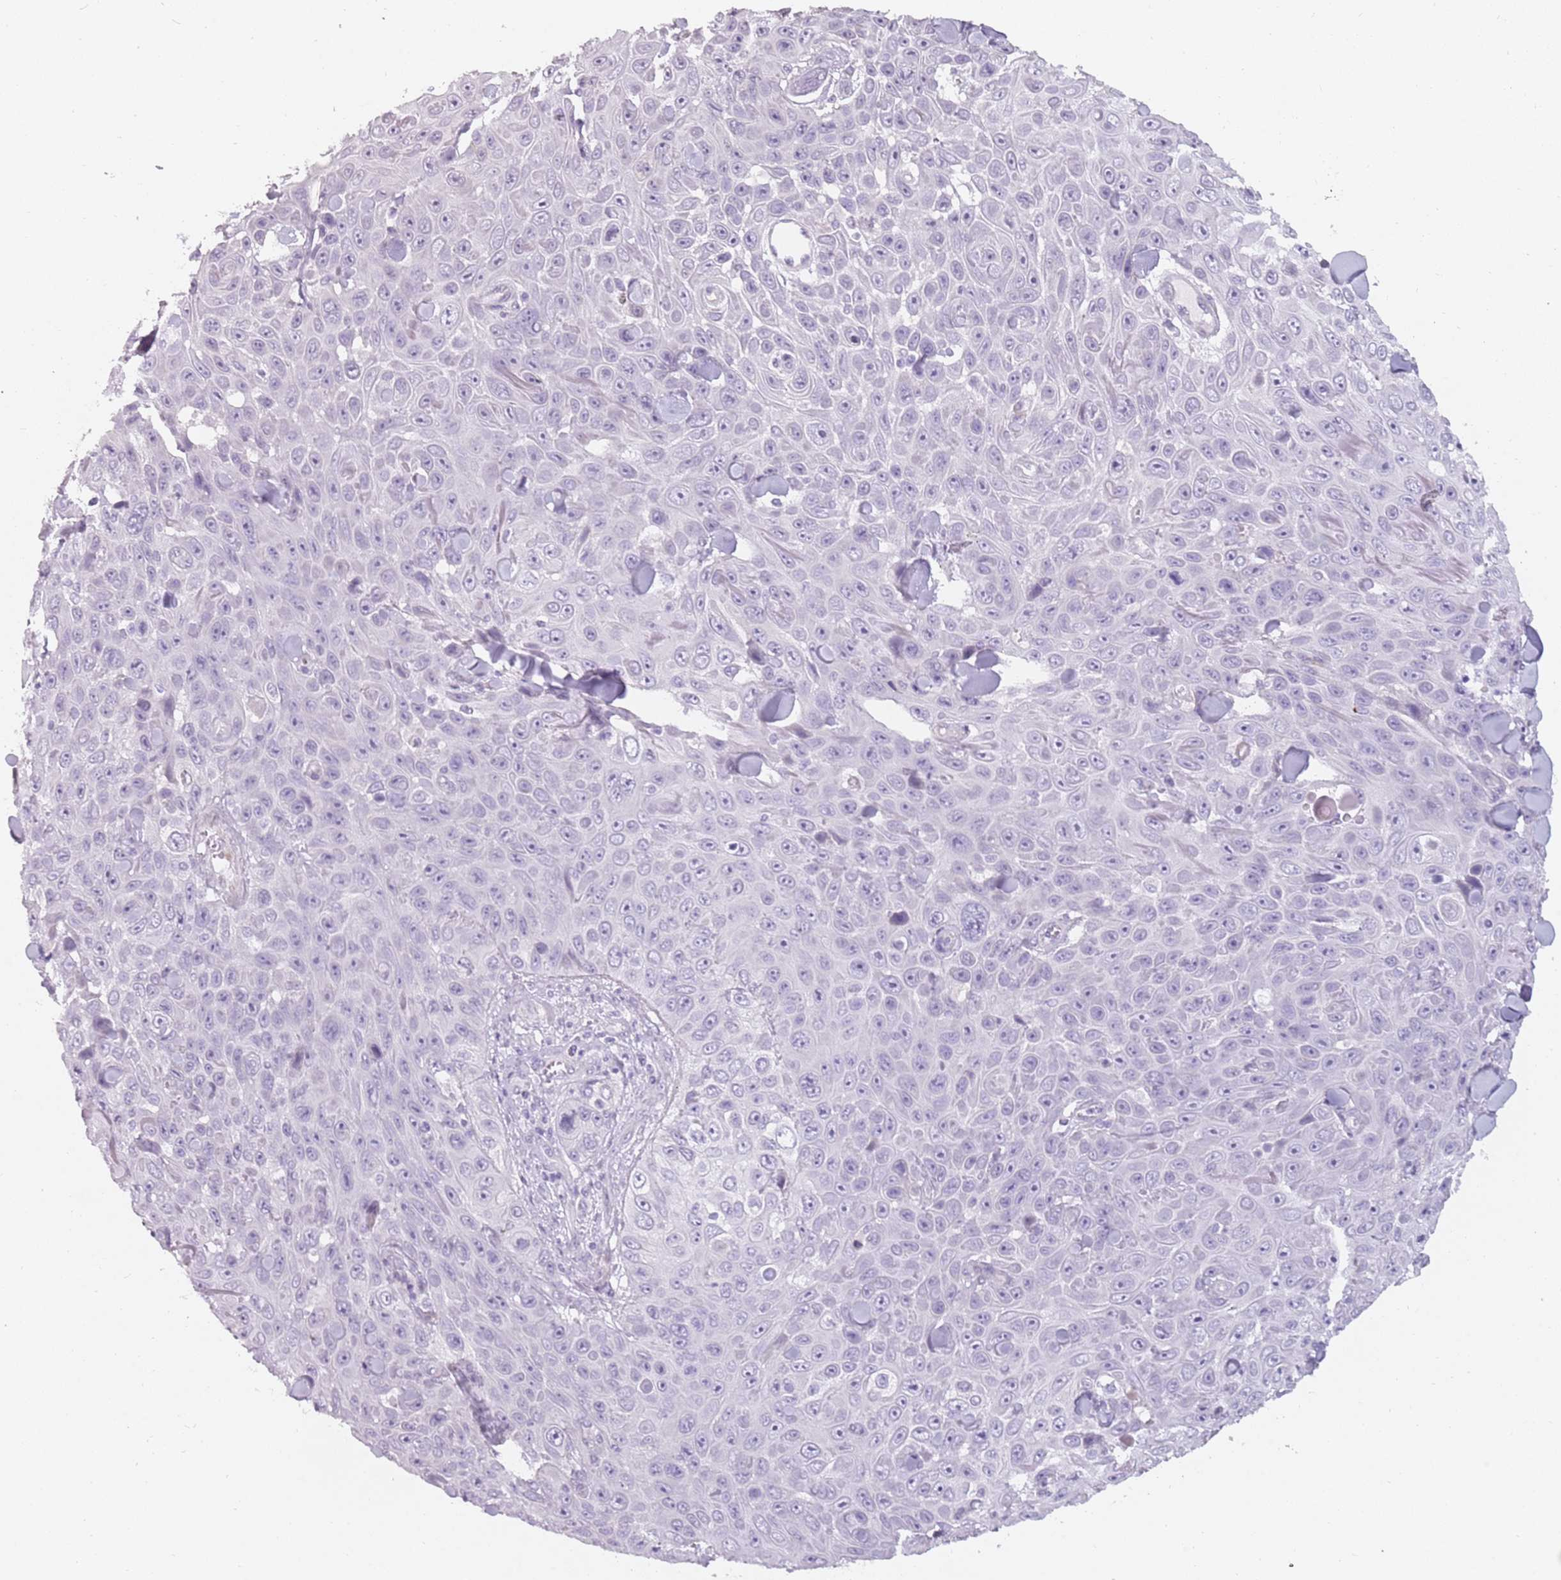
{"staining": {"intensity": "negative", "quantity": "none", "location": "none"}, "tissue": "skin cancer", "cell_type": "Tumor cells", "image_type": "cancer", "snomed": [{"axis": "morphology", "description": "Squamous cell carcinoma, NOS"}, {"axis": "topography", "description": "Skin"}], "caption": "Tumor cells show no significant expression in squamous cell carcinoma (skin).", "gene": "DDX4", "patient": {"sex": "male", "age": 82}}